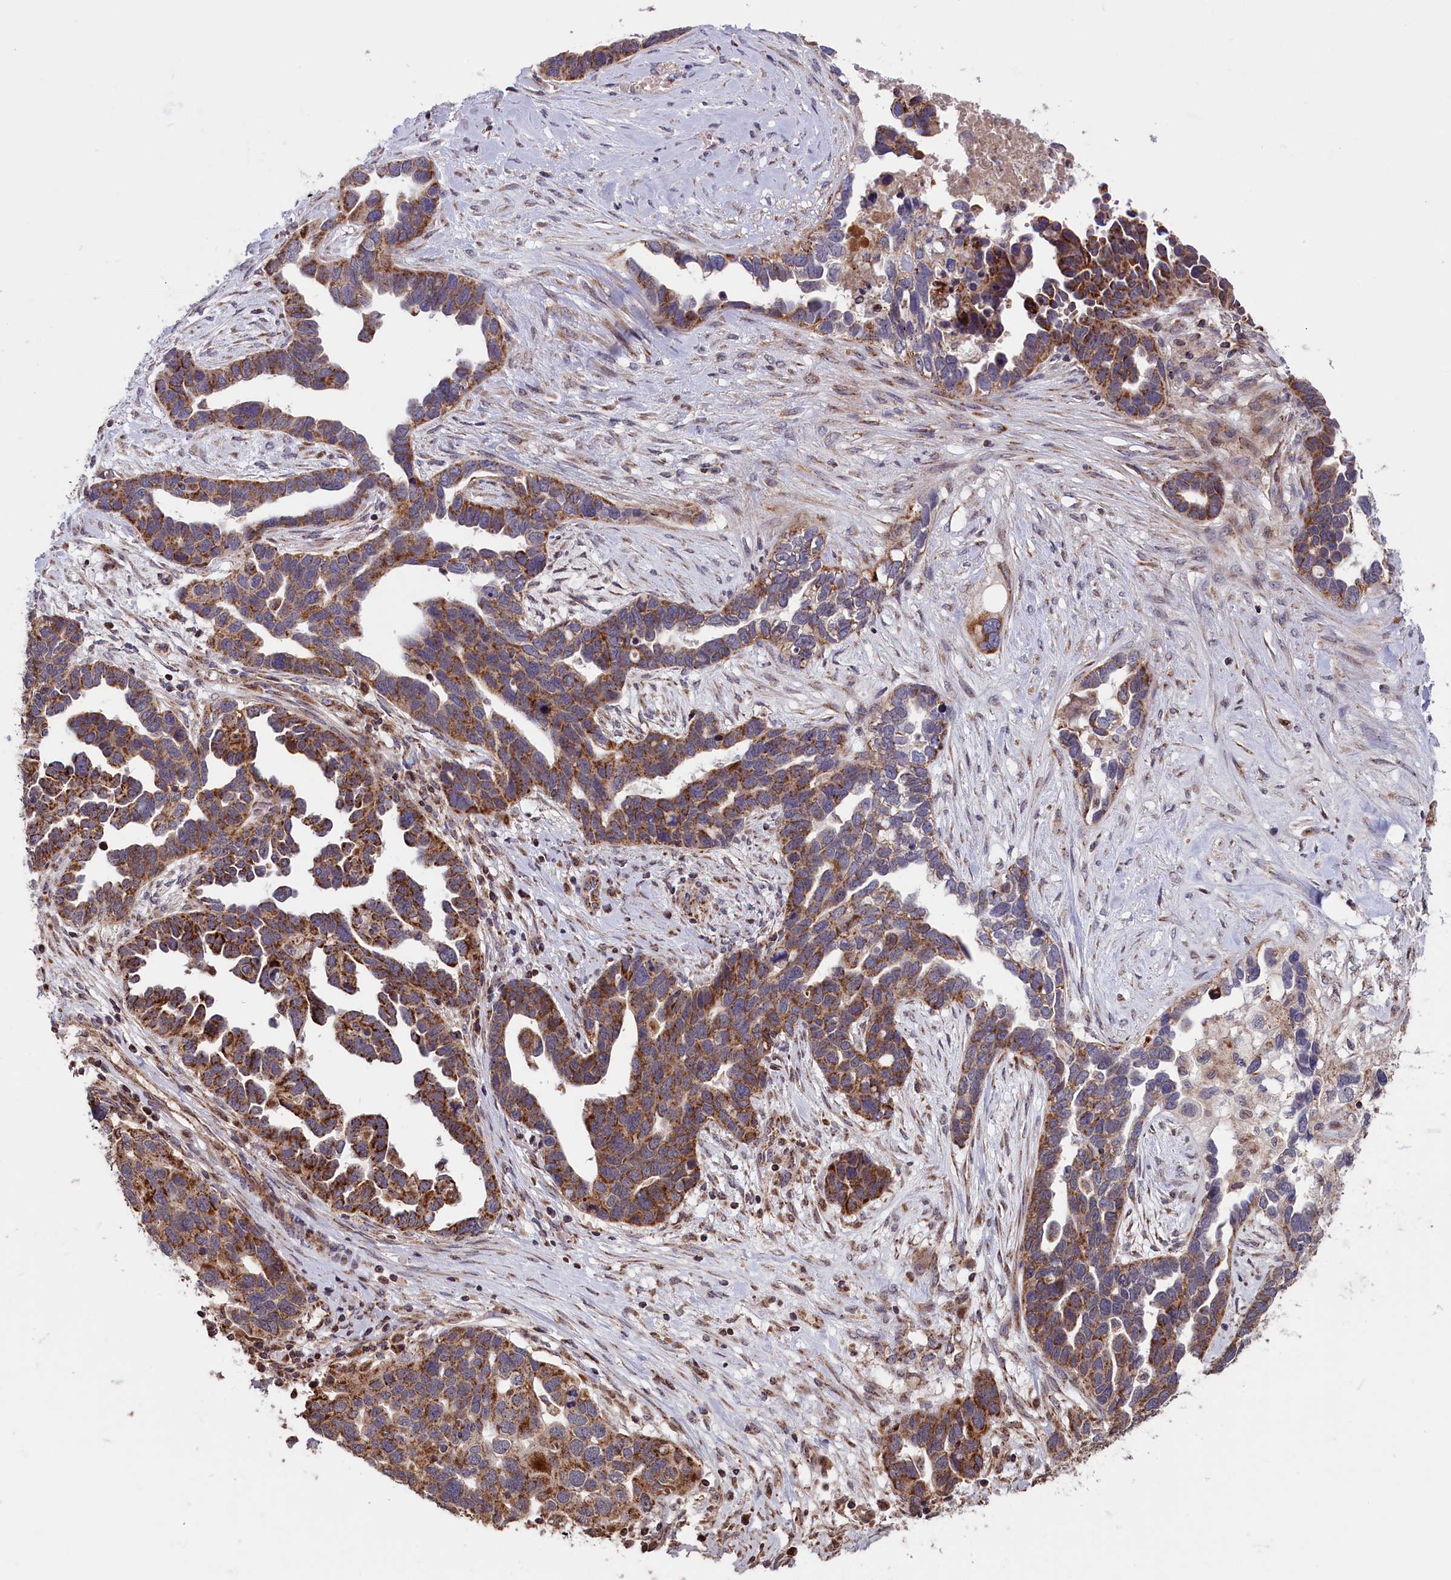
{"staining": {"intensity": "moderate", "quantity": ">75%", "location": "cytoplasmic/membranous"}, "tissue": "ovarian cancer", "cell_type": "Tumor cells", "image_type": "cancer", "snomed": [{"axis": "morphology", "description": "Cystadenocarcinoma, serous, NOS"}, {"axis": "topography", "description": "Ovary"}], "caption": "The image shows staining of ovarian cancer (serous cystadenocarcinoma), revealing moderate cytoplasmic/membranous protein staining (brown color) within tumor cells.", "gene": "TIMM44", "patient": {"sex": "female", "age": 54}}